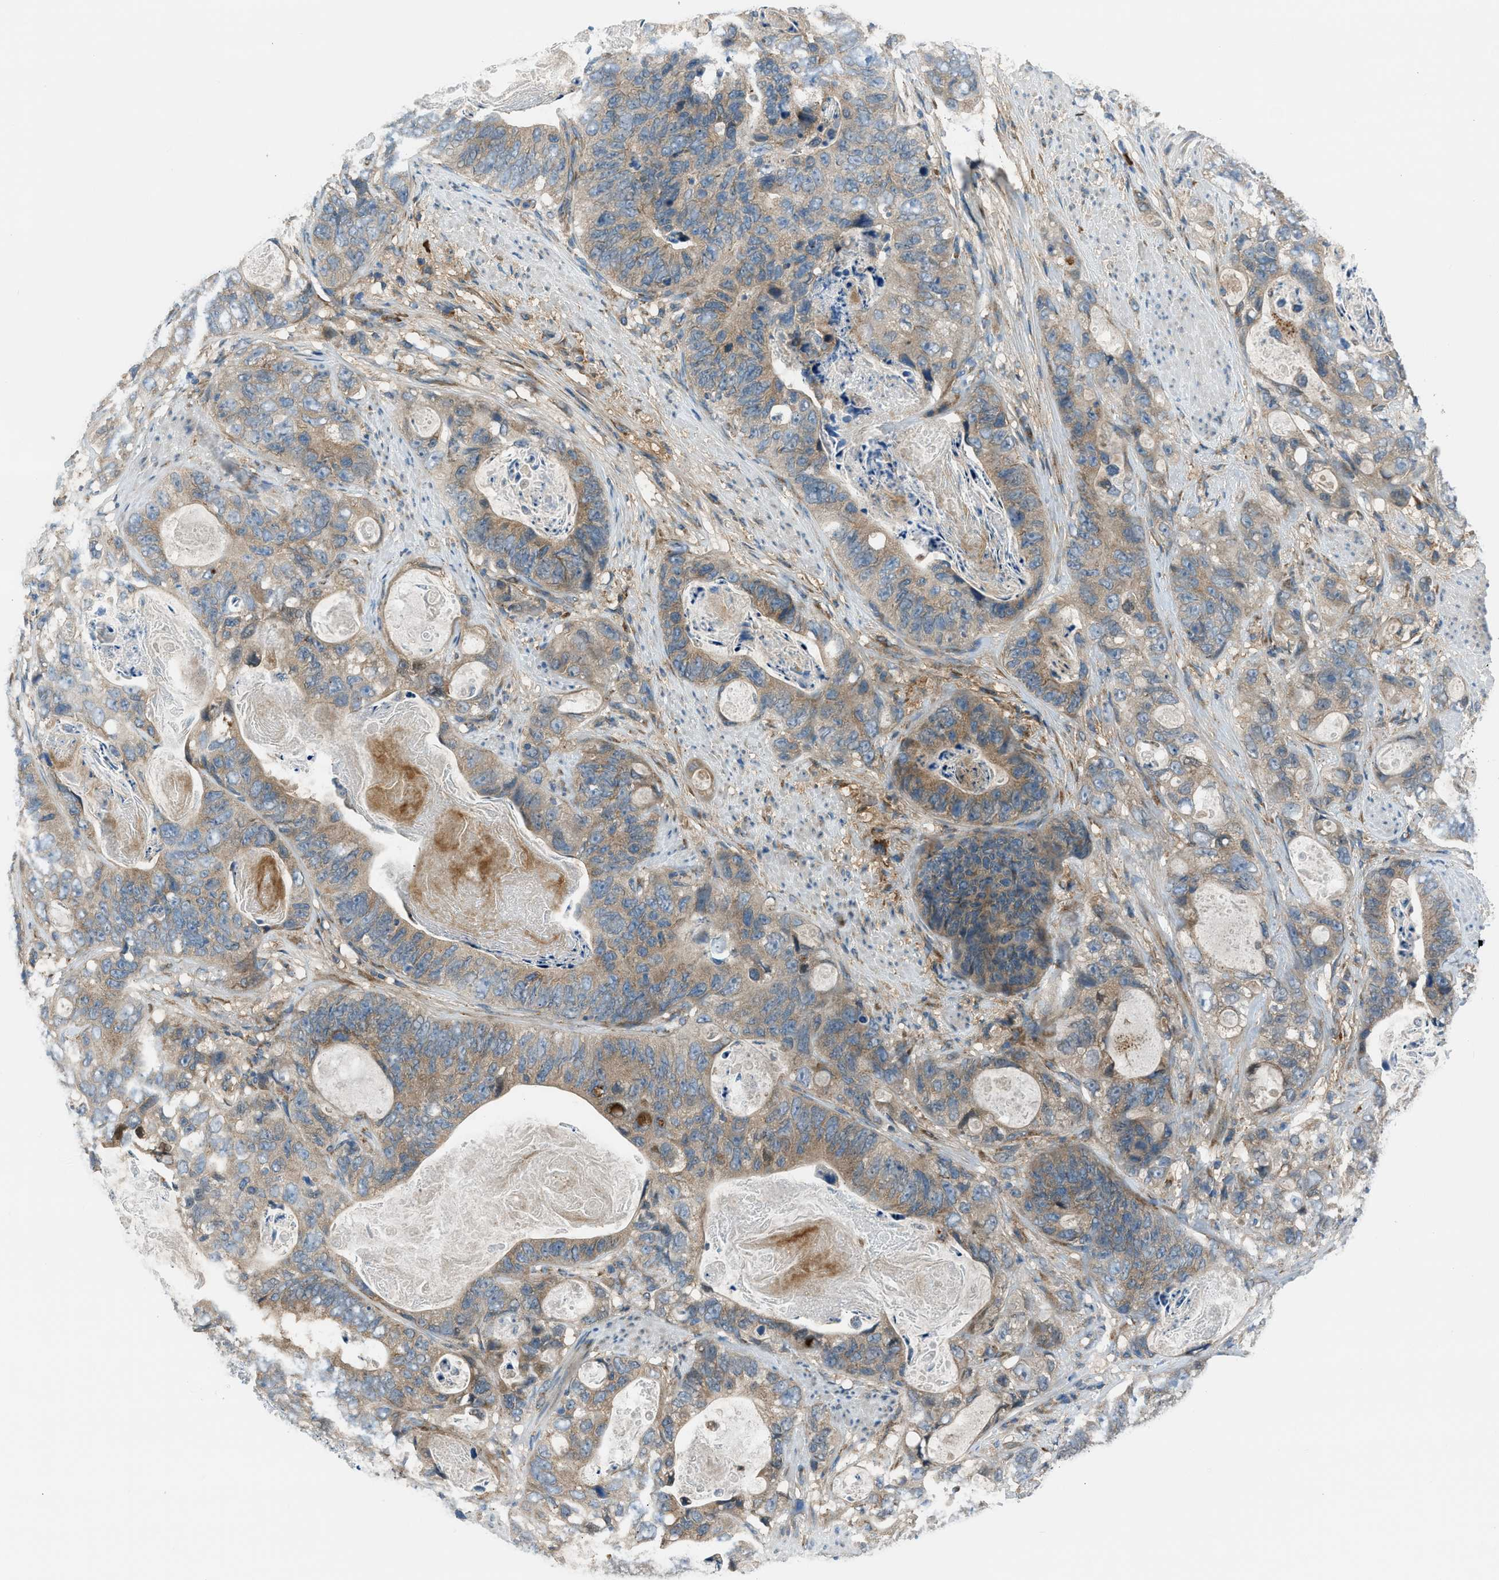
{"staining": {"intensity": "weak", "quantity": ">75%", "location": "cytoplasmic/membranous"}, "tissue": "stomach cancer", "cell_type": "Tumor cells", "image_type": "cancer", "snomed": [{"axis": "morphology", "description": "Adenocarcinoma, NOS"}, {"axis": "topography", "description": "Stomach"}], "caption": "Immunohistochemistry photomicrograph of human adenocarcinoma (stomach) stained for a protein (brown), which shows low levels of weak cytoplasmic/membranous expression in approximately >75% of tumor cells.", "gene": "EDARADD", "patient": {"sex": "female", "age": 89}}